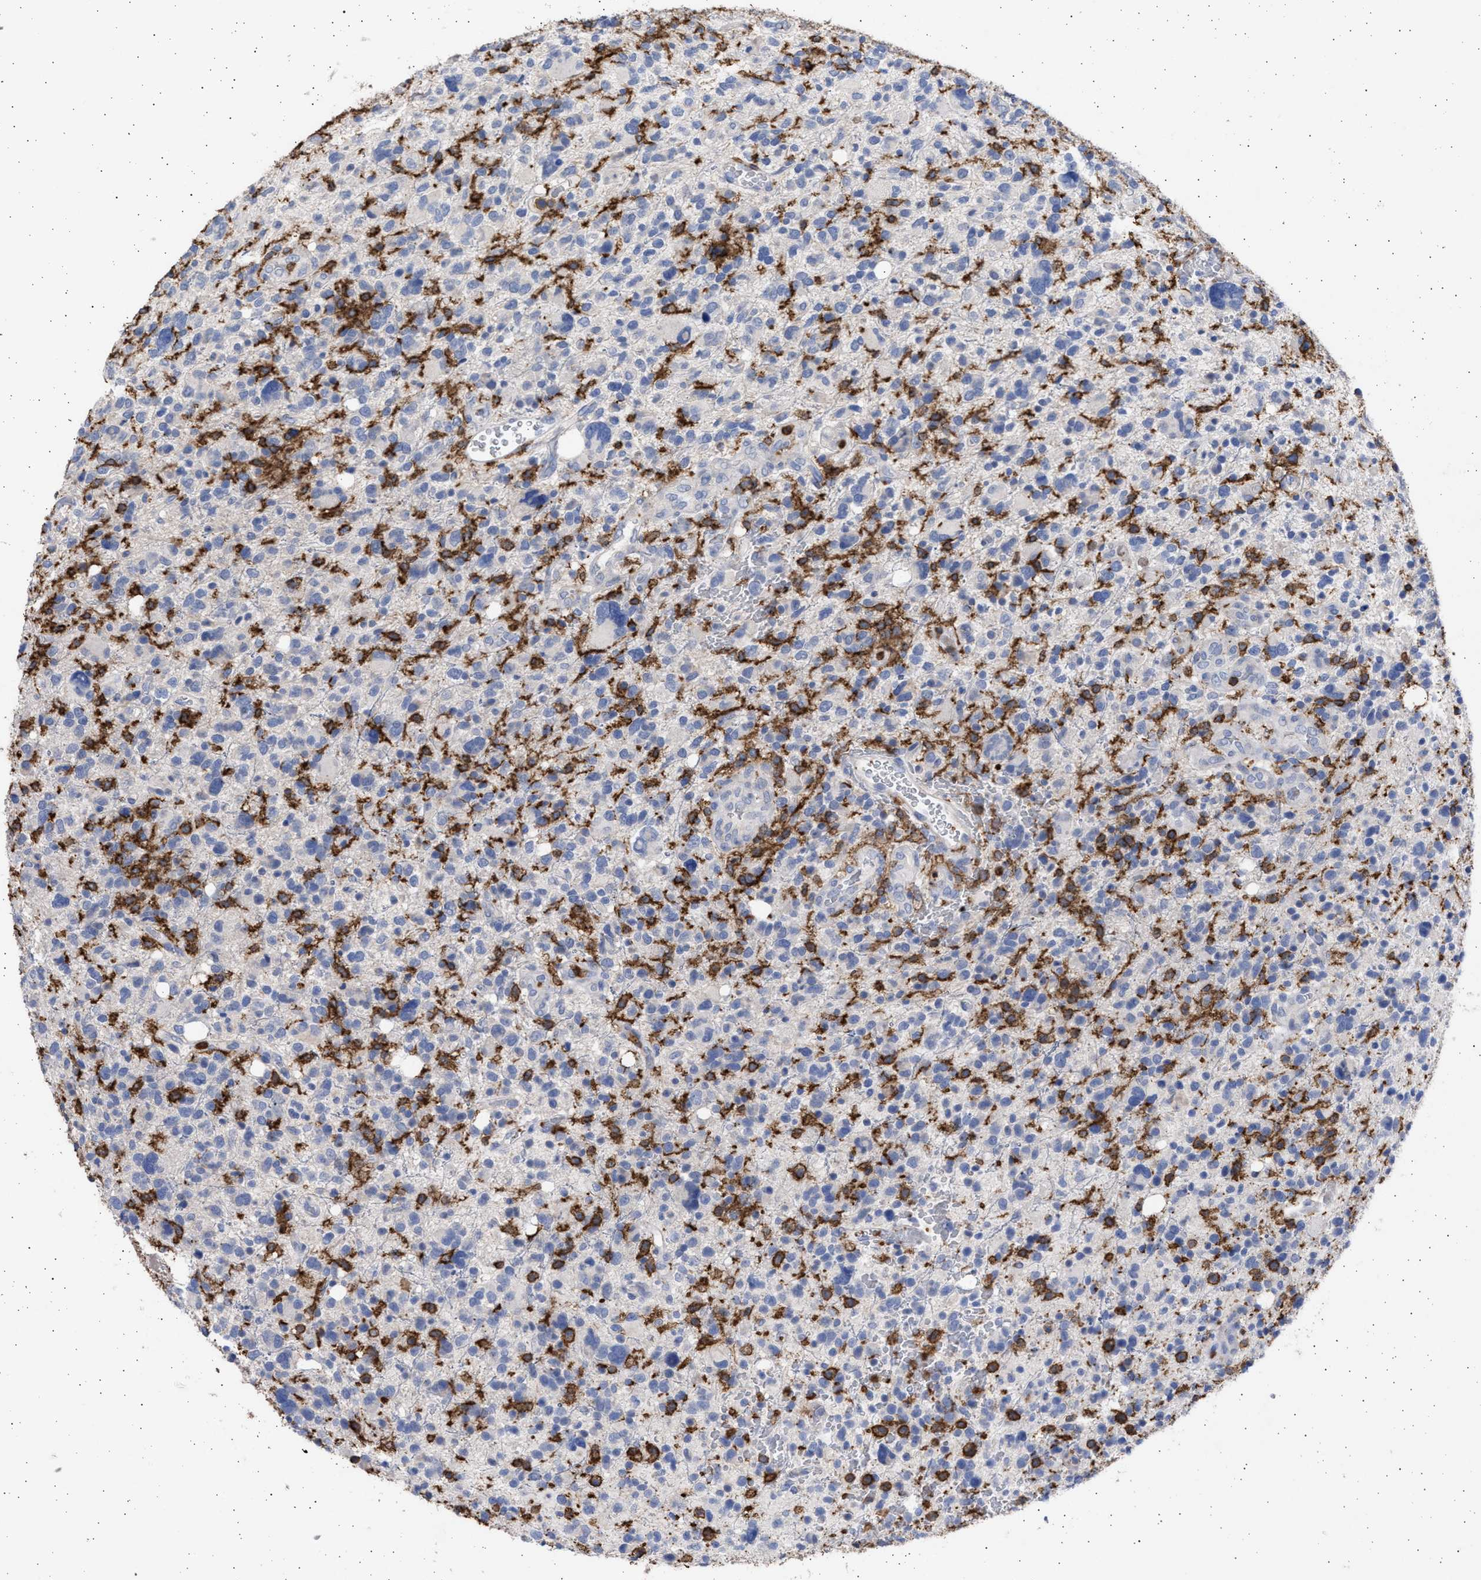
{"staining": {"intensity": "negative", "quantity": "none", "location": "none"}, "tissue": "glioma", "cell_type": "Tumor cells", "image_type": "cancer", "snomed": [{"axis": "morphology", "description": "Glioma, malignant, High grade"}, {"axis": "topography", "description": "Brain"}], "caption": "DAB (3,3'-diaminobenzidine) immunohistochemical staining of glioma displays no significant staining in tumor cells.", "gene": "FCER1A", "patient": {"sex": "male", "age": 48}}